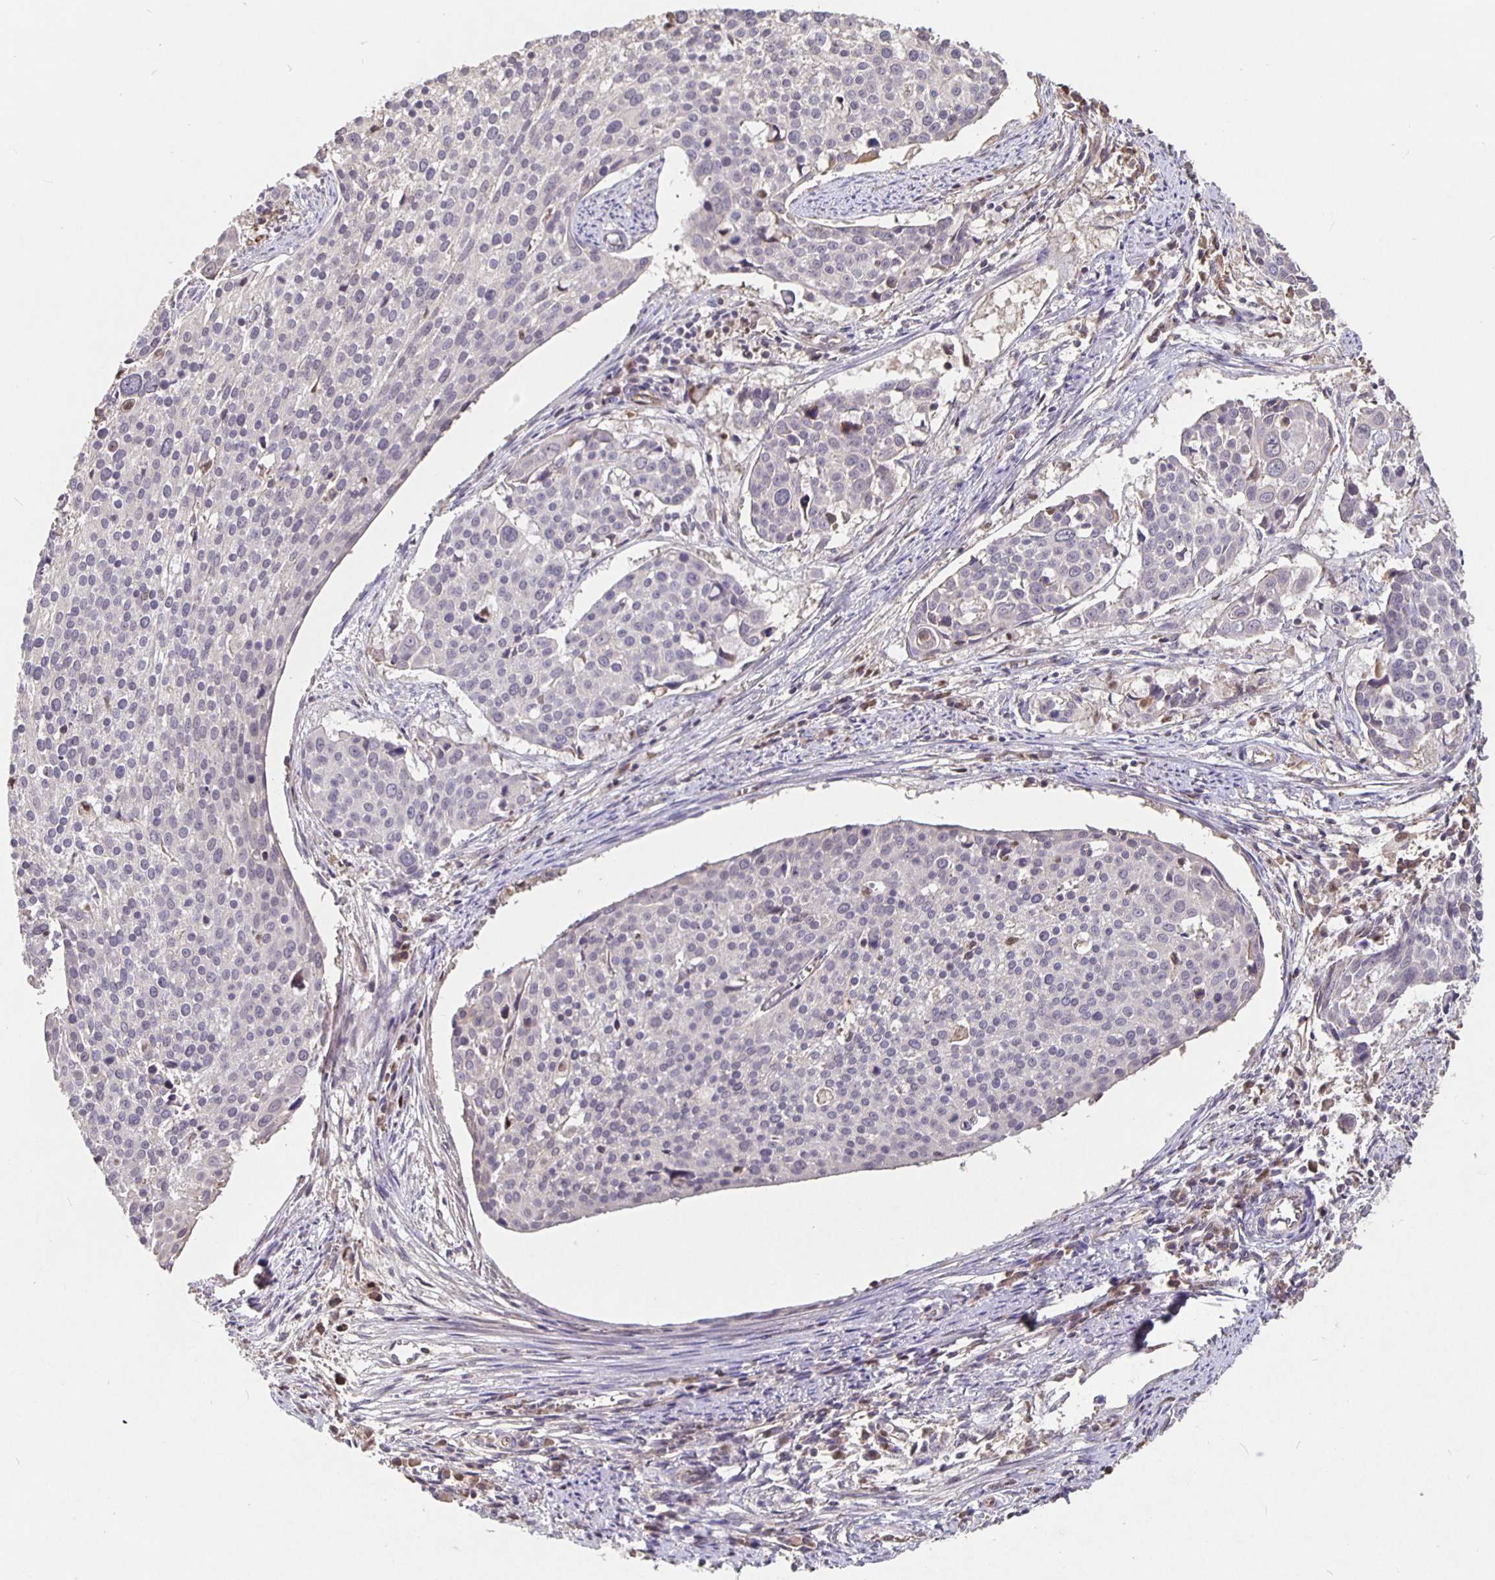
{"staining": {"intensity": "negative", "quantity": "none", "location": "none"}, "tissue": "cervical cancer", "cell_type": "Tumor cells", "image_type": "cancer", "snomed": [{"axis": "morphology", "description": "Squamous cell carcinoma, NOS"}, {"axis": "topography", "description": "Cervix"}], "caption": "The photomicrograph shows no staining of tumor cells in cervical cancer.", "gene": "NOG", "patient": {"sex": "female", "age": 39}}